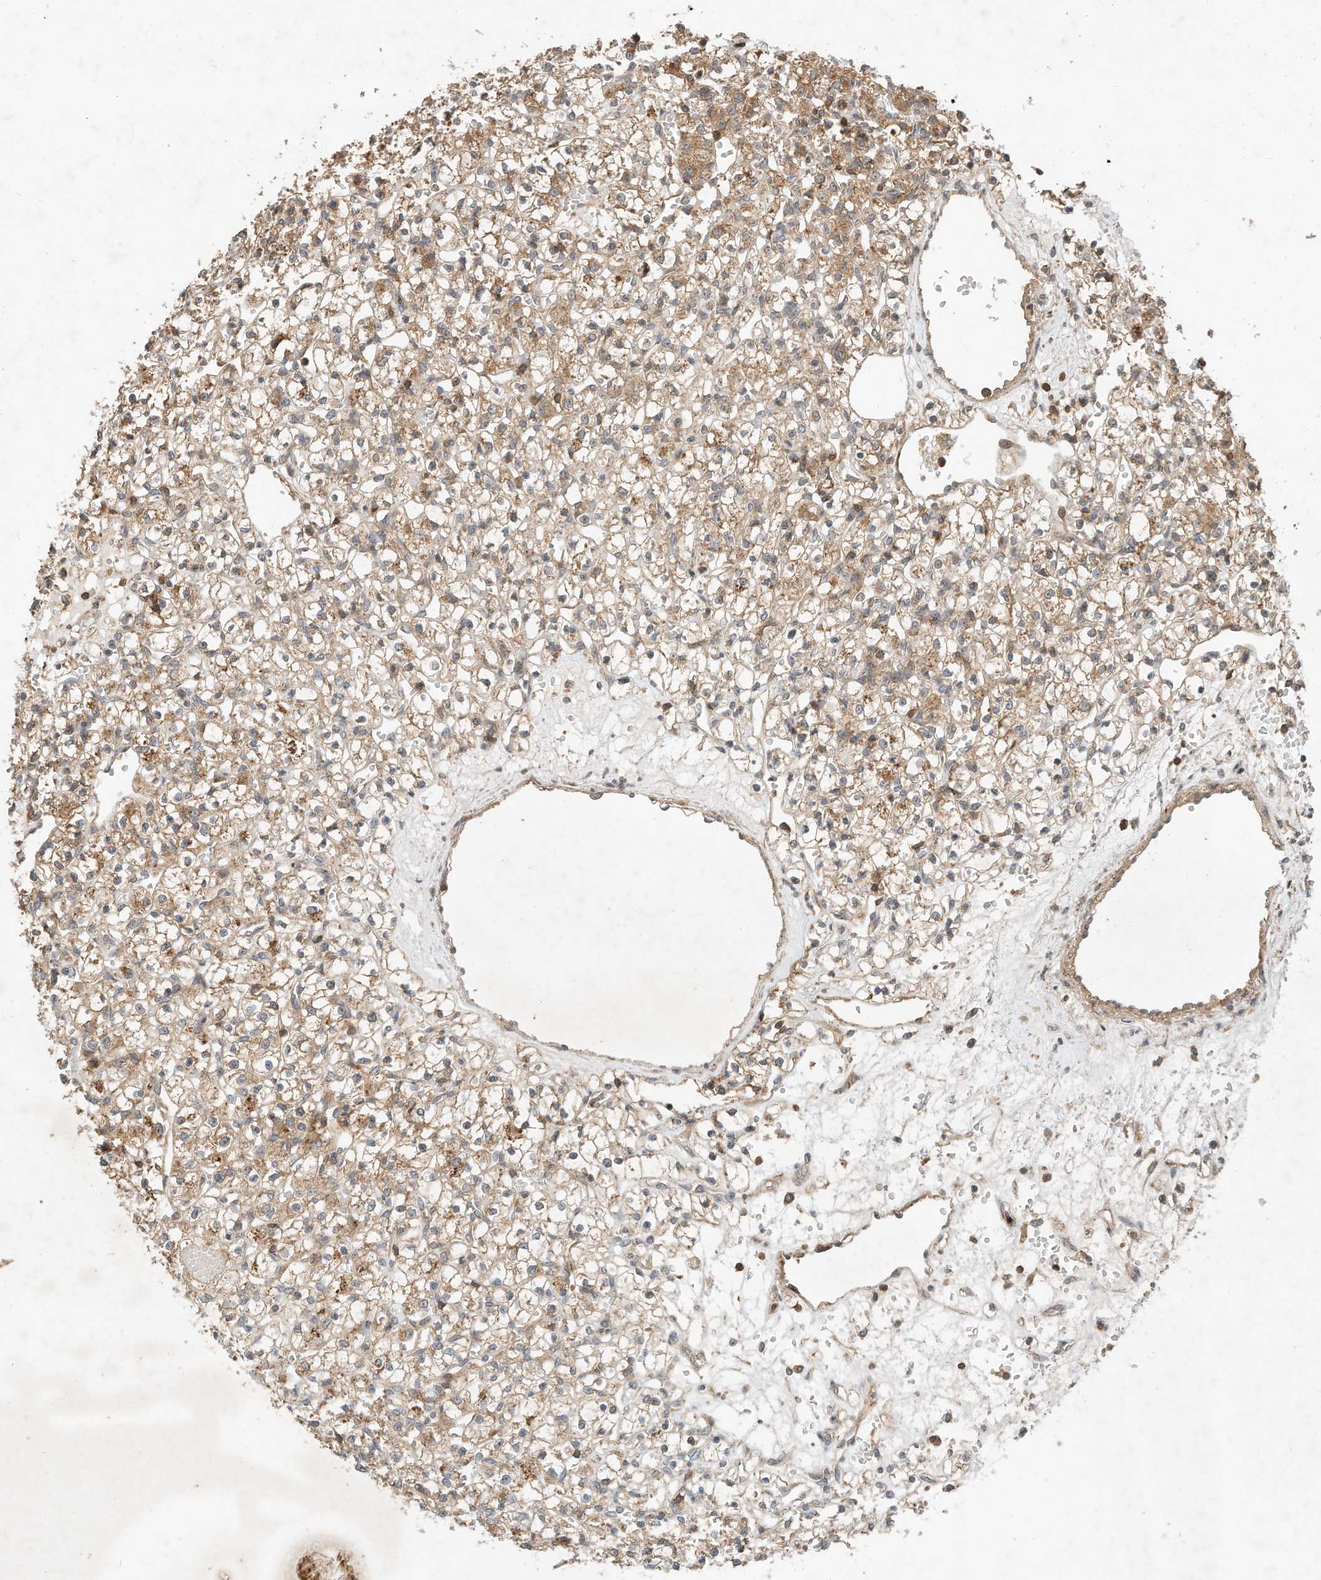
{"staining": {"intensity": "moderate", "quantity": ">75%", "location": "cytoplasmic/membranous"}, "tissue": "renal cancer", "cell_type": "Tumor cells", "image_type": "cancer", "snomed": [{"axis": "morphology", "description": "Adenocarcinoma, NOS"}, {"axis": "topography", "description": "Kidney"}], "caption": "Tumor cells display moderate cytoplasmic/membranous positivity in about >75% of cells in renal adenocarcinoma.", "gene": "CPAMD8", "patient": {"sex": "female", "age": 59}}